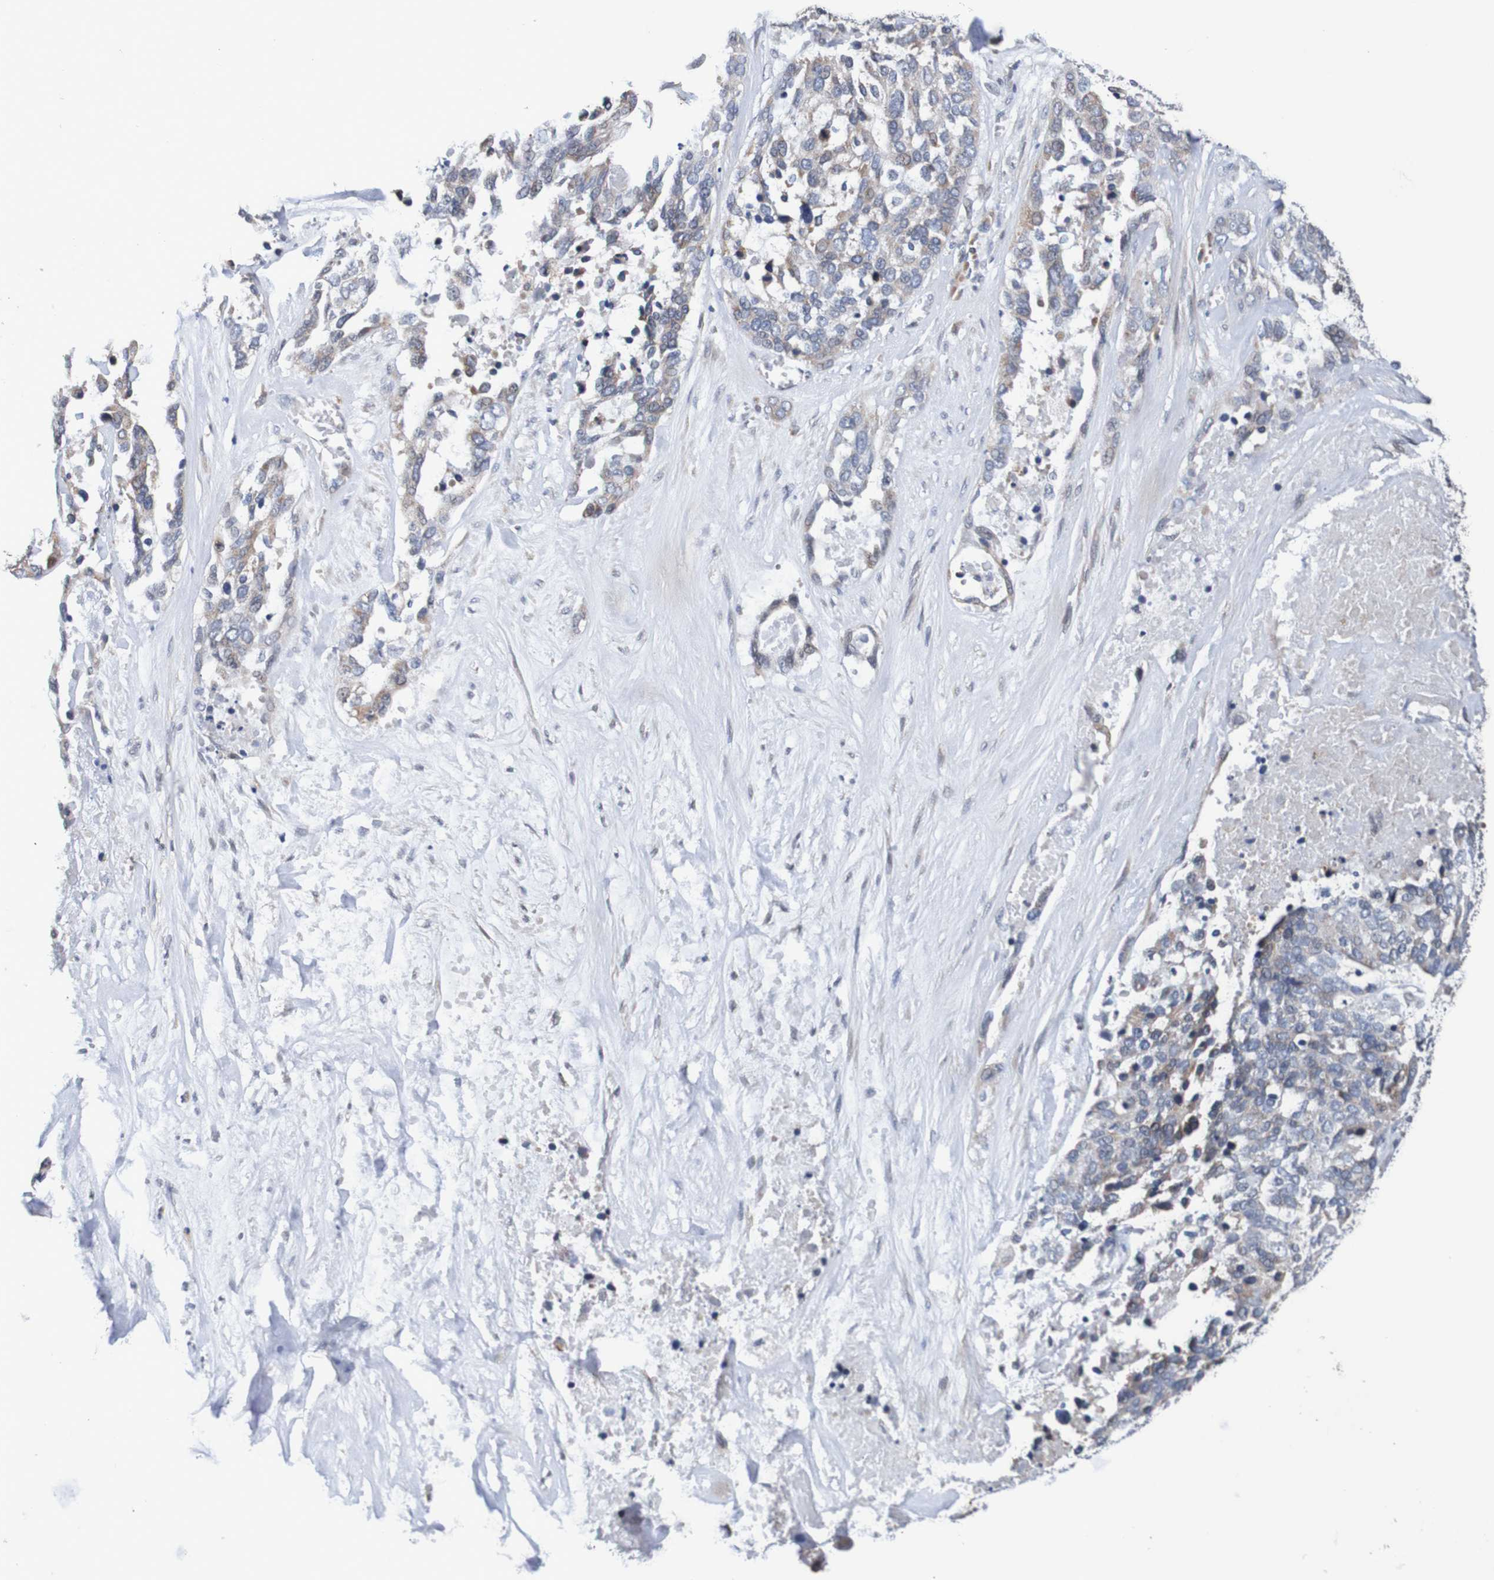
{"staining": {"intensity": "weak", "quantity": ">75%", "location": "cytoplasmic/membranous"}, "tissue": "ovarian cancer", "cell_type": "Tumor cells", "image_type": "cancer", "snomed": [{"axis": "morphology", "description": "Cystadenocarcinoma, serous, NOS"}, {"axis": "topography", "description": "Ovary"}], "caption": "Immunohistochemistry (IHC) of human serous cystadenocarcinoma (ovarian) demonstrates low levels of weak cytoplasmic/membranous positivity in approximately >75% of tumor cells. (DAB = brown stain, brightfield microscopy at high magnification).", "gene": "FIBP", "patient": {"sex": "female", "age": 44}}